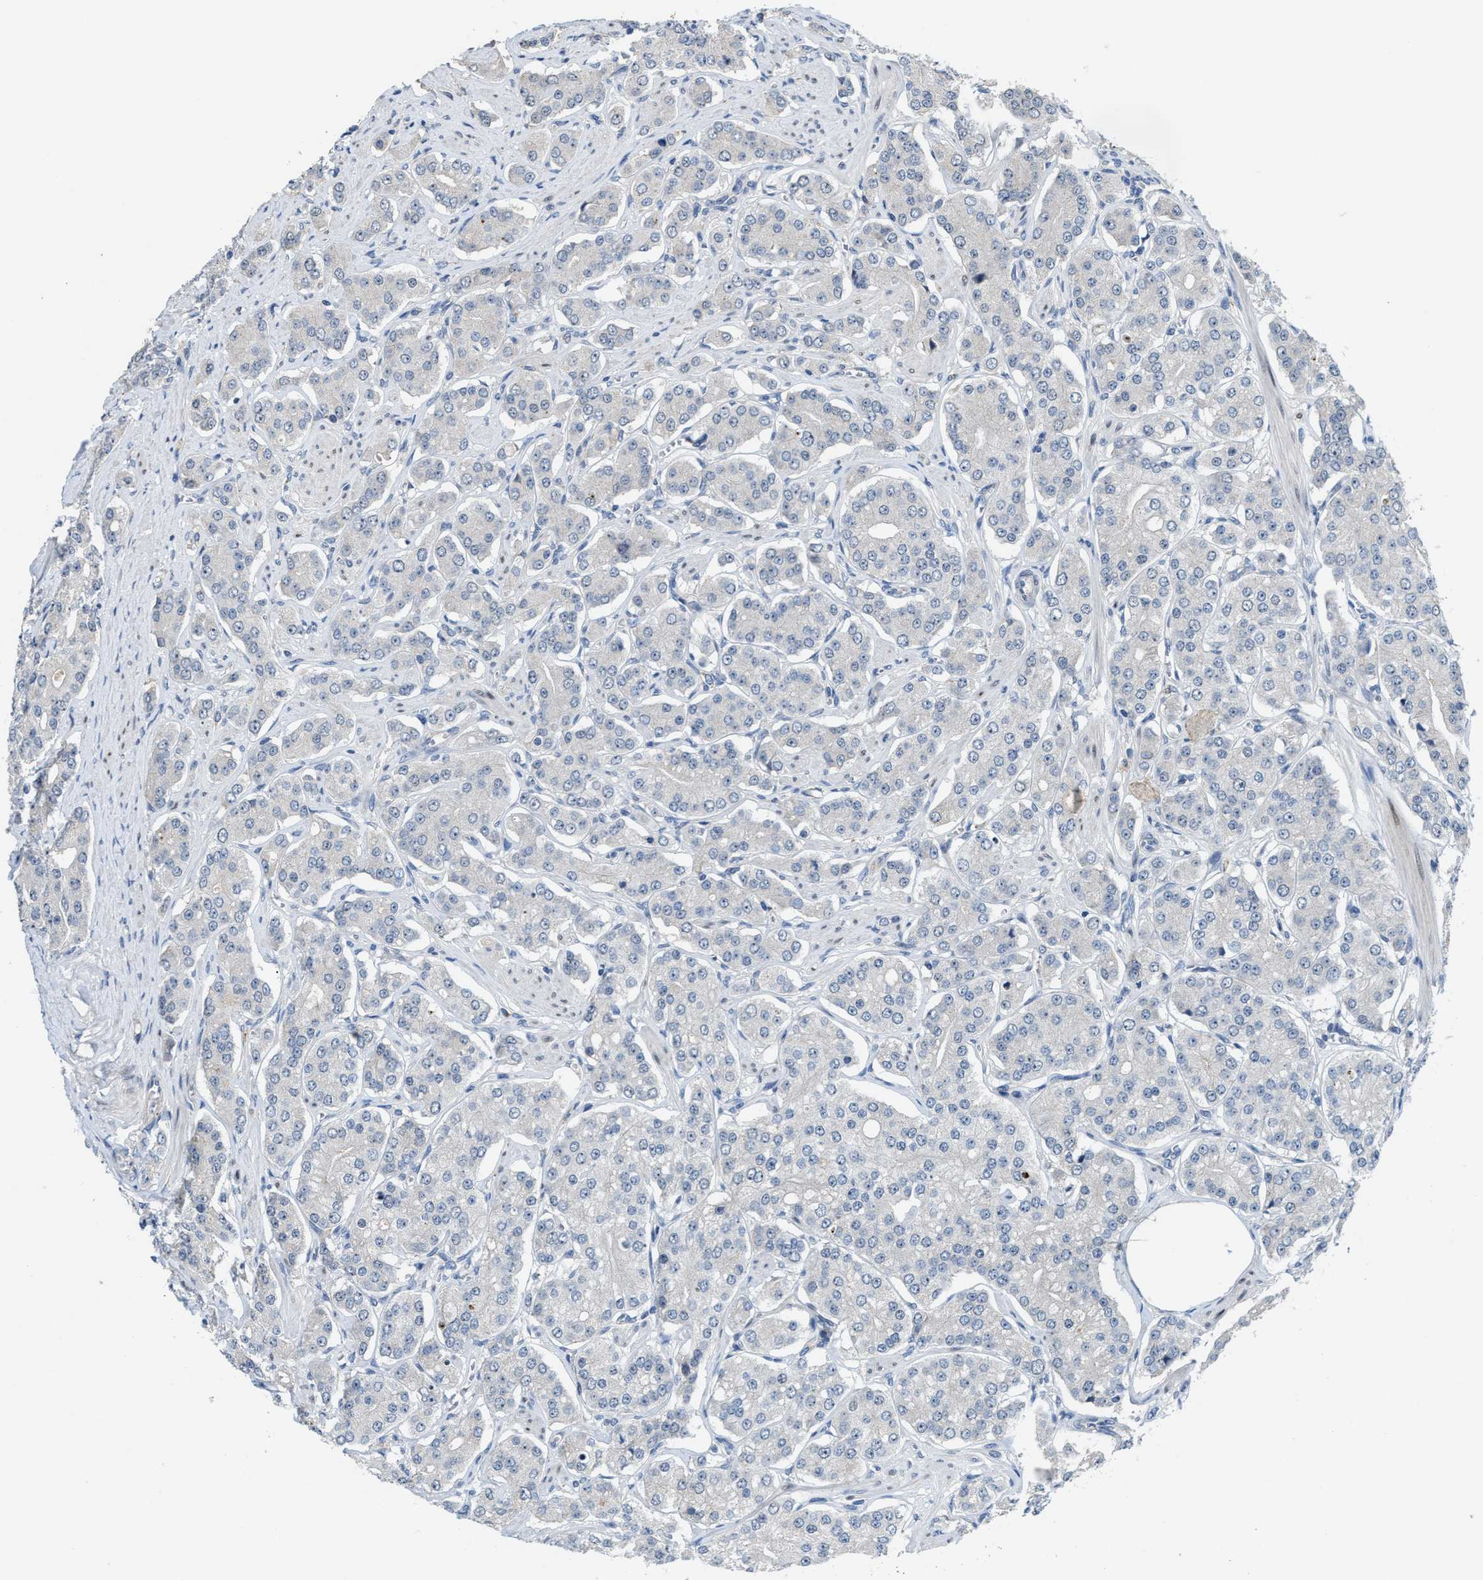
{"staining": {"intensity": "weak", "quantity": "25%-75%", "location": "nuclear"}, "tissue": "prostate cancer", "cell_type": "Tumor cells", "image_type": "cancer", "snomed": [{"axis": "morphology", "description": "Adenocarcinoma, Low grade"}, {"axis": "topography", "description": "Prostate"}], "caption": "Immunohistochemical staining of prostate cancer (adenocarcinoma (low-grade)) demonstrates low levels of weak nuclear protein positivity in about 25%-75% of tumor cells. The protein is shown in brown color, while the nuclei are stained blue.", "gene": "ZNF783", "patient": {"sex": "male", "age": 69}}